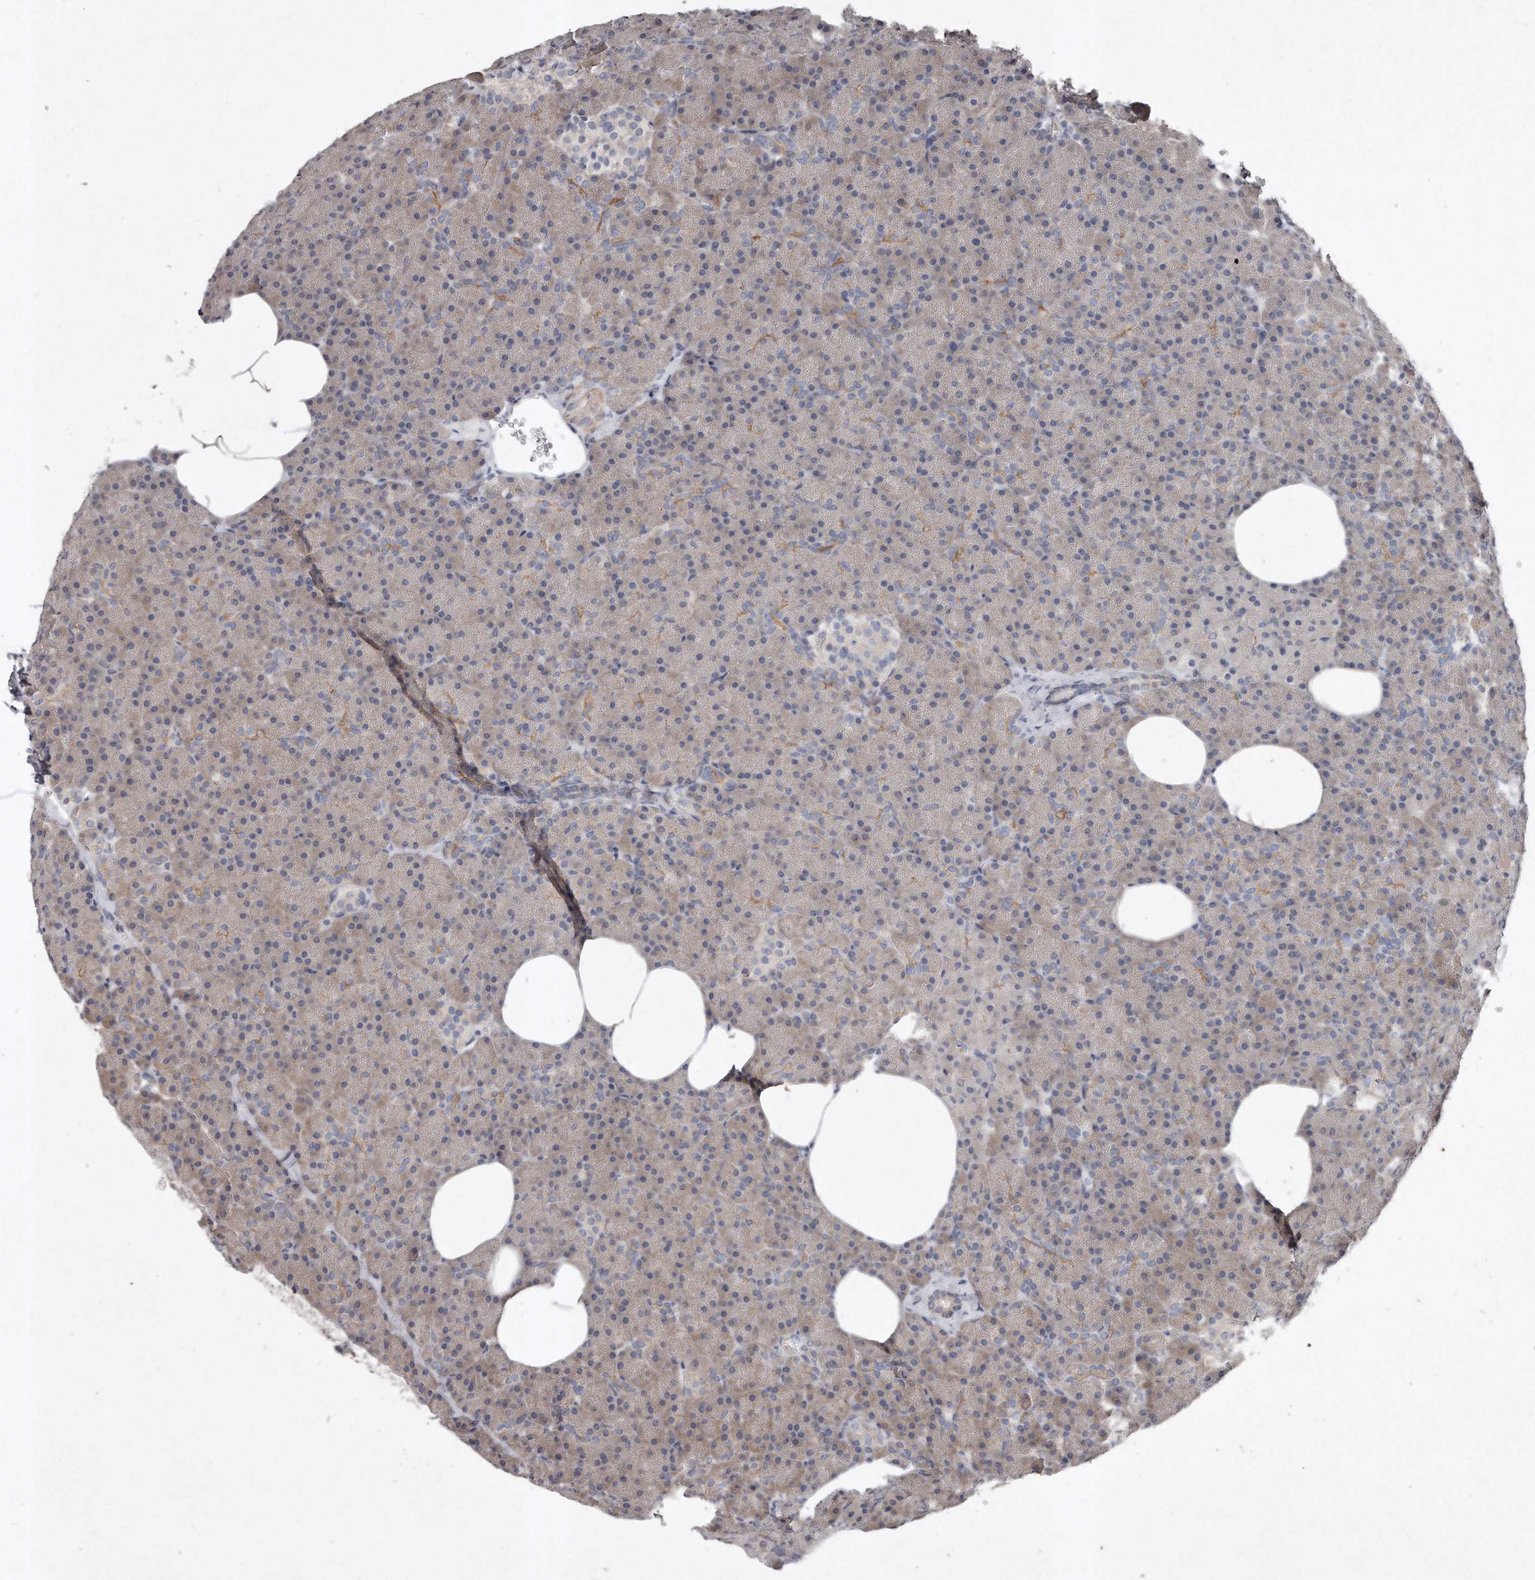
{"staining": {"intensity": "weak", "quantity": "<25%", "location": "cytoplasmic/membranous"}, "tissue": "pancreas", "cell_type": "Exocrine glandular cells", "image_type": "normal", "snomed": [{"axis": "morphology", "description": "Normal tissue, NOS"}, {"axis": "morphology", "description": "Carcinoid, malignant, NOS"}, {"axis": "topography", "description": "Pancreas"}], "caption": "An image of pancreas stained for a protein displays no brown staining in exocrine glandular cells. (Brightfield microscopy of DAB immunohistochemistry at high magnification).", "gene": "TECR", "patient": {"sex": "female", "age": 35}}